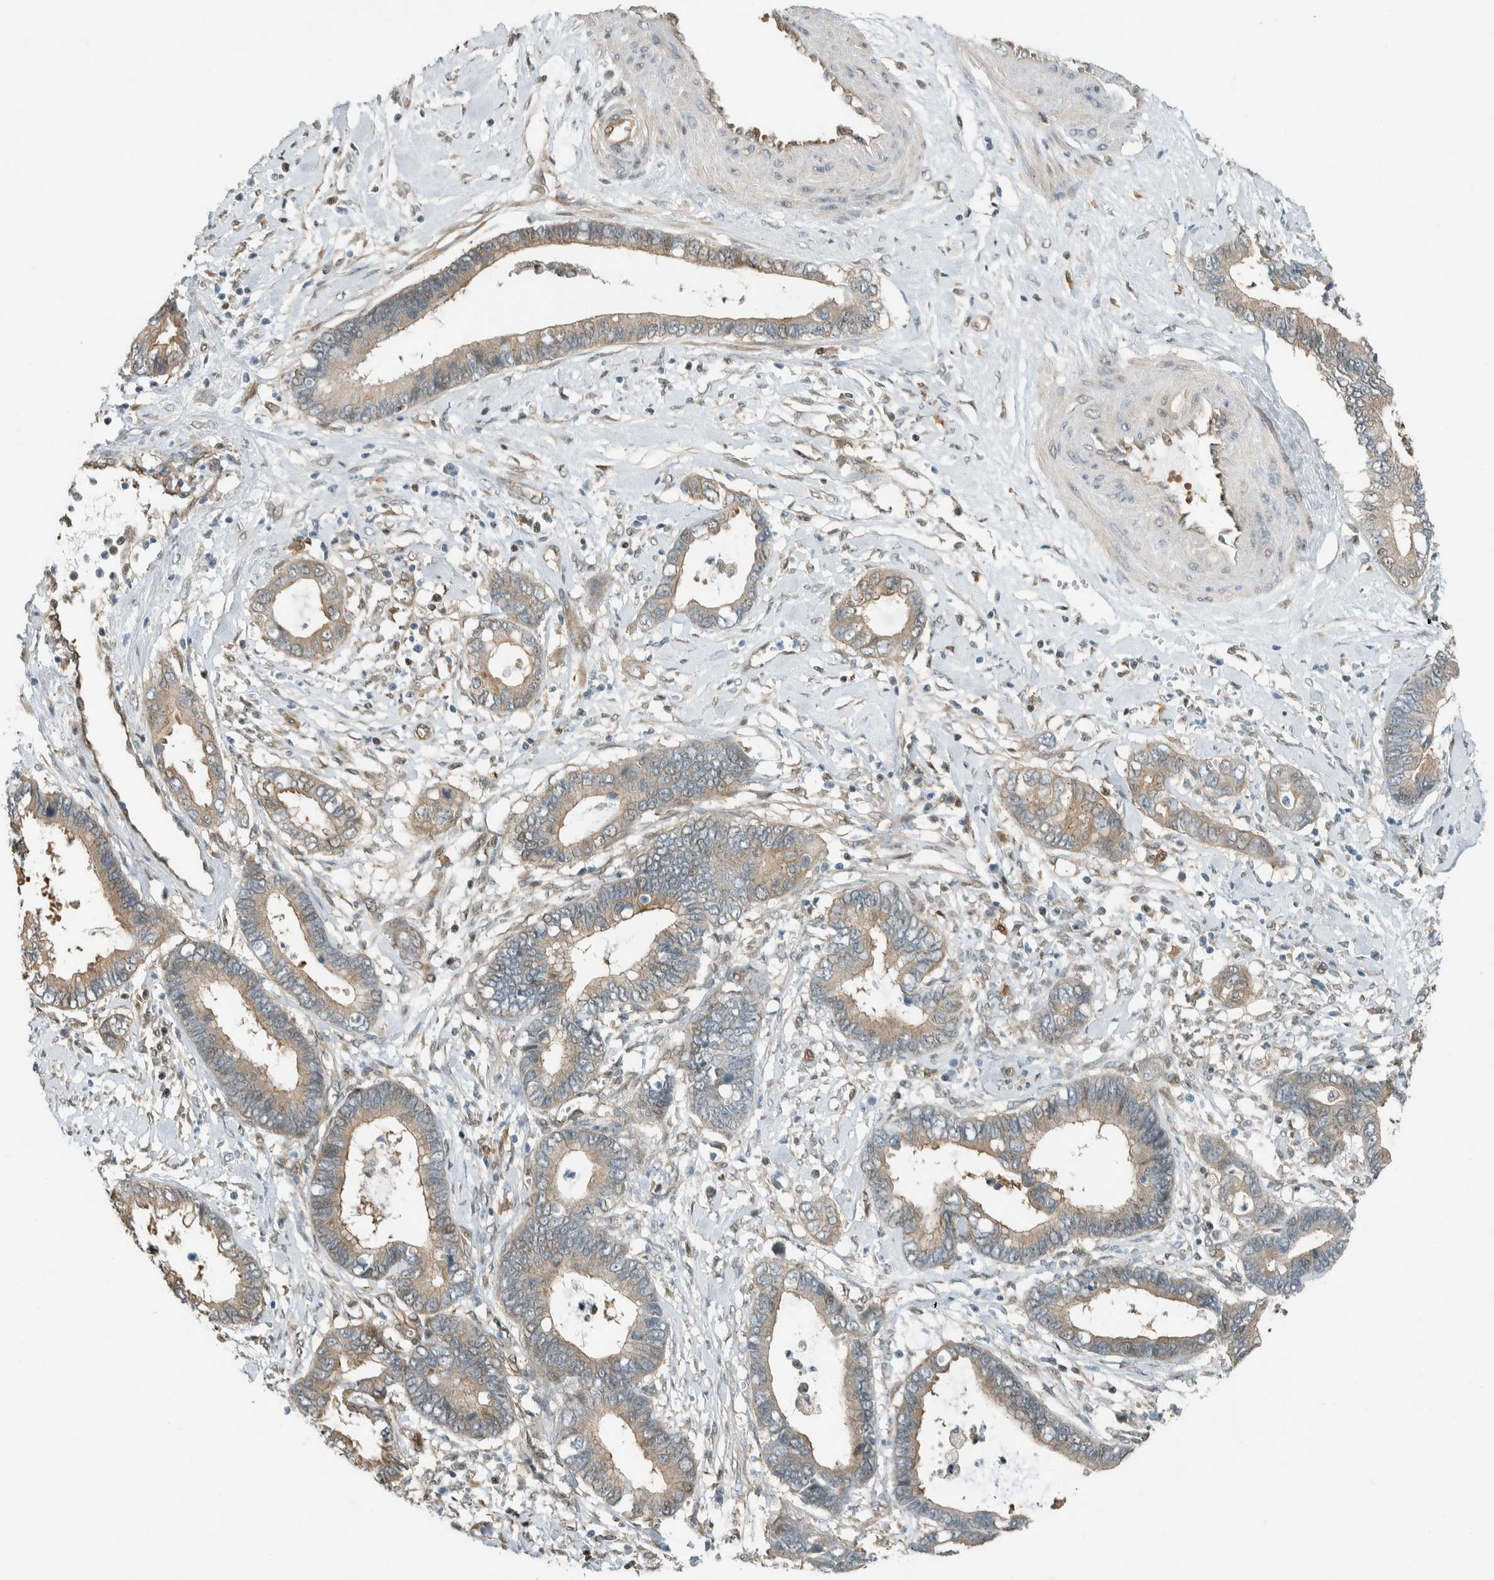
{"staining": {"intensity": "weak", "quantity": "25%-75%", "location": "cytoplasmic/membranous"}, "tissue": "cervical cancer", "cell_type": "Tumor cells", "image_type": "cancer", "snomed": [{"axis": "morphology", "description": "Adenocarcinoma, NOS"}, {"axis": "topography", "description": "Cervix"}], "caption": "Approximately 25%-75% of tumor cells in adenocarcinoma (cervical) demonstrate weak cytoplasmic/membranous protein staining as visualized by brown immunohistochemical staining.", "gene": "NIBAN2", "patient": {"sex": "female", "age": 44}}